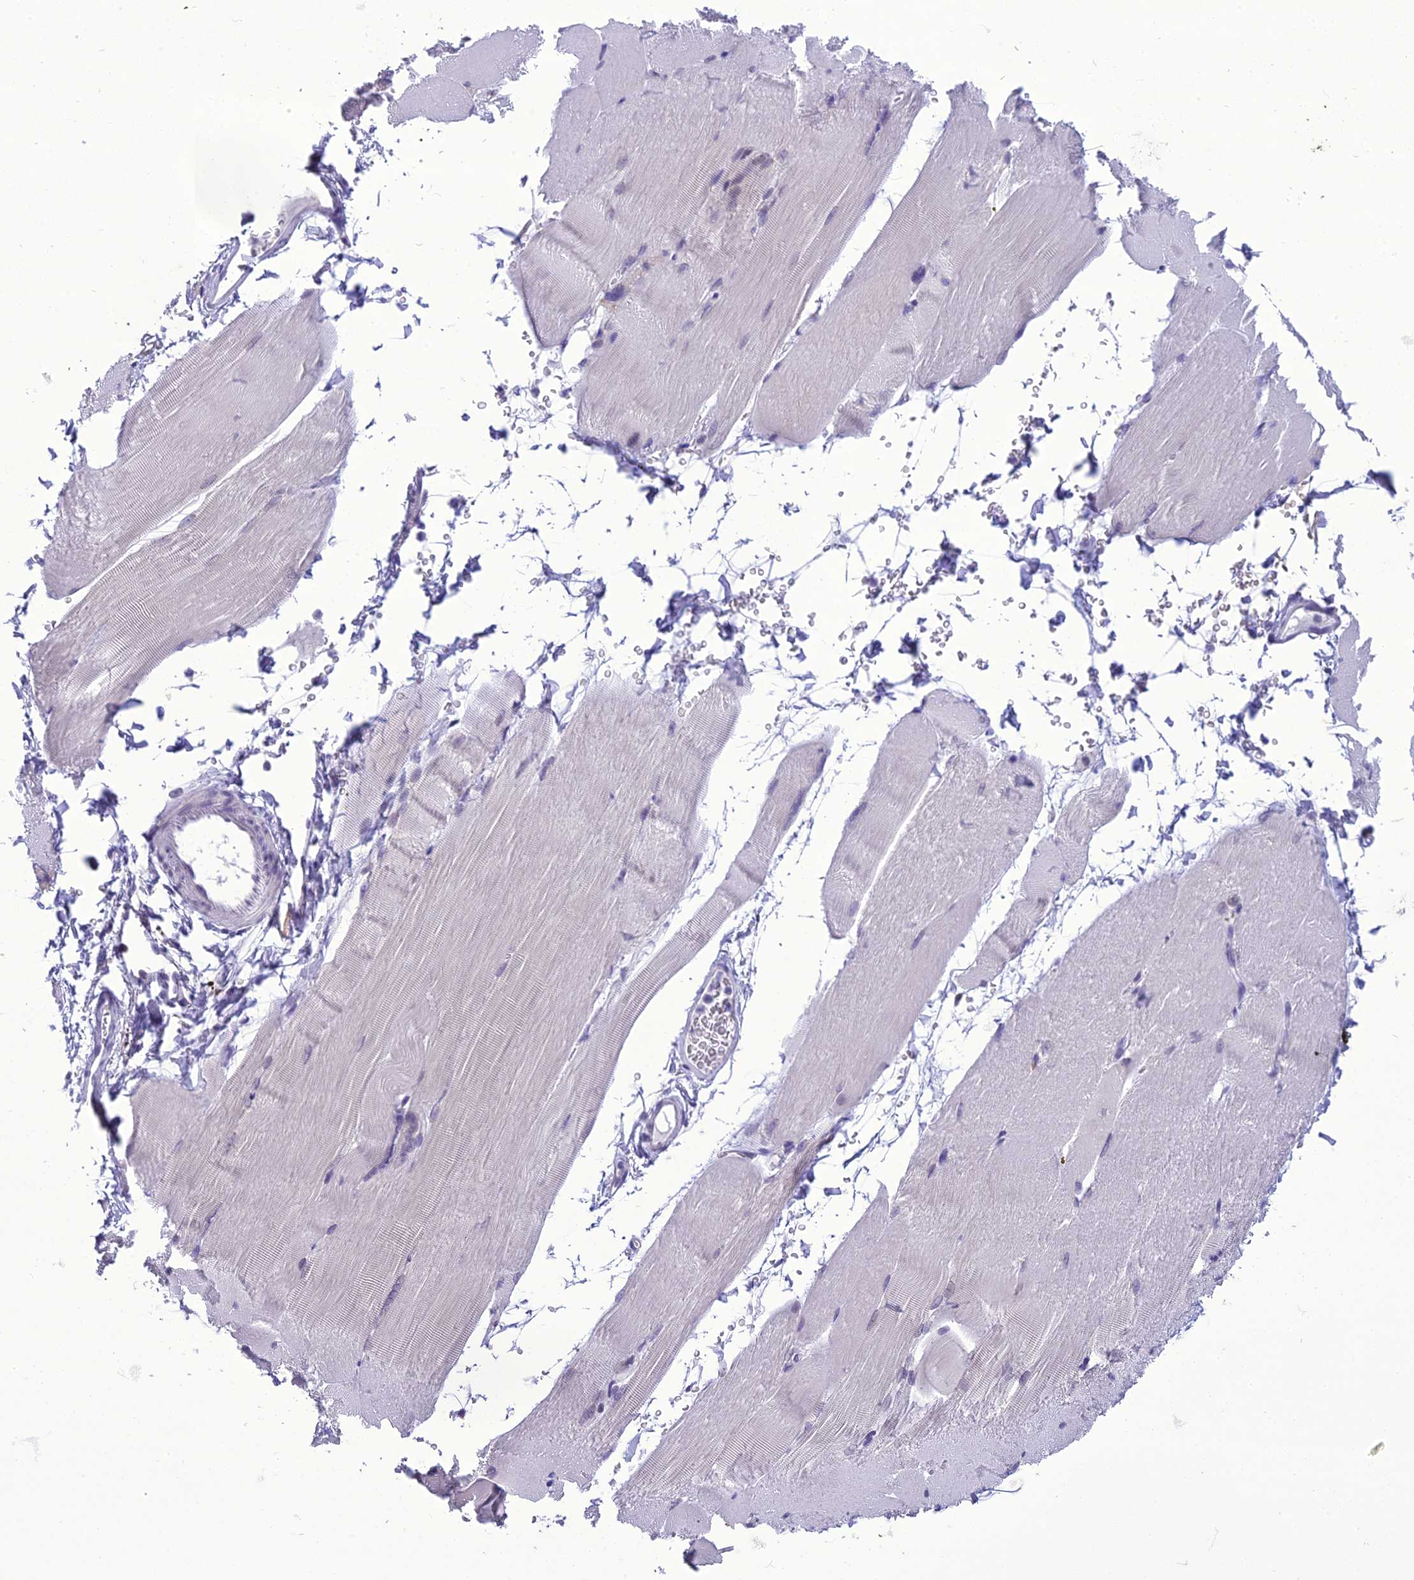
{"staining": {"intensity": "negative", "quantity": "none", "location": "none"}, "tissue": "skeletal muscle", "cell_type": "Myocytes", "image_type": "normal", "snomed": [{"axis": "morphology", "description": "Normal tissue, NOS"}, {"axis": "topography", "description": "Skeletal muscle"}, {"axis": "topography", "description": "Parathyroid gland"}], "caption": "A photomicrograph of skeletal muscle stained for a protein demonstrates no brown staining in myocytes. (Stains: DAB IHC with hematoxylin counter stain, Microscopy: brightfield microscopy at high magnification).", "gene": "B9D2", "patient": {"sex": "female", "age": 37}}